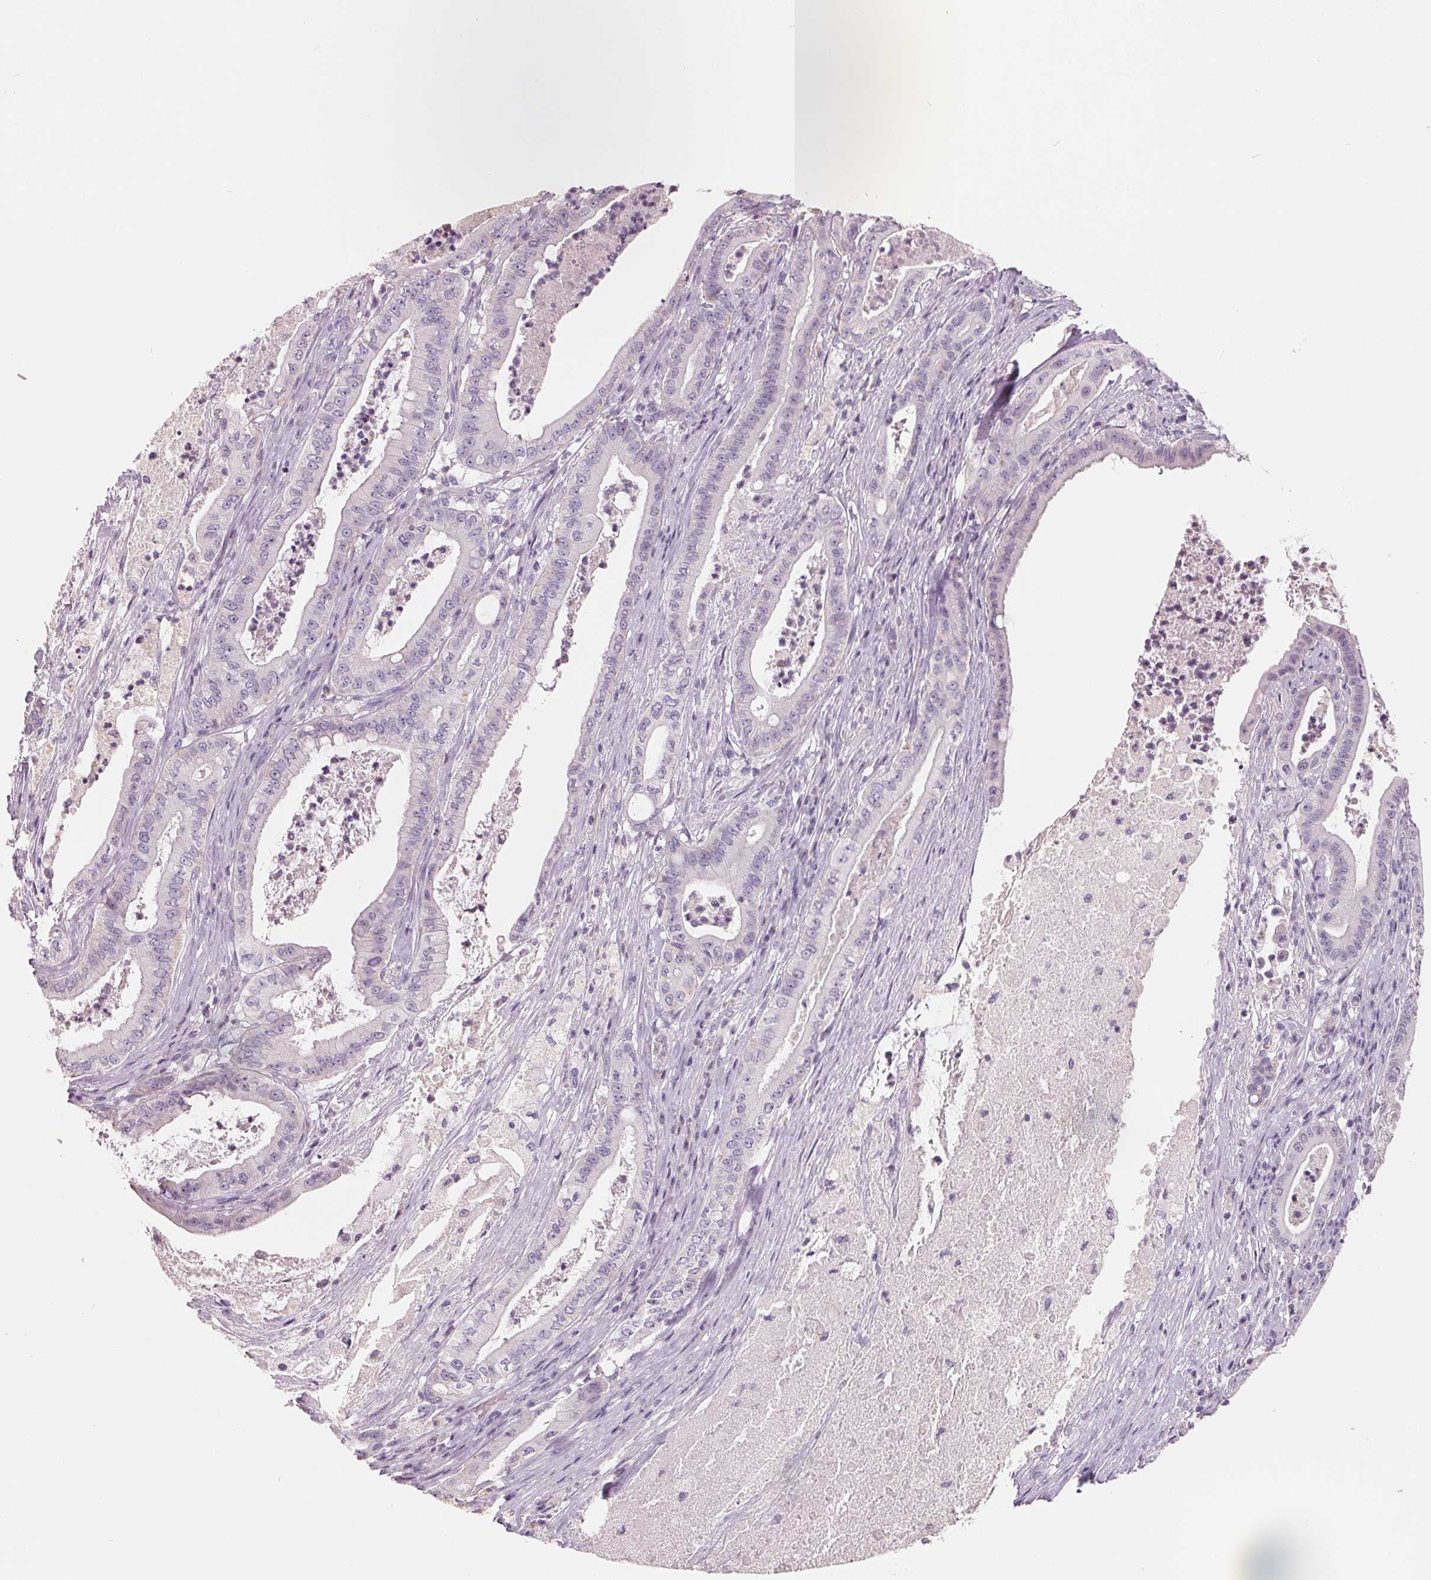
{"staining": {"intensity": "negative", "quantity": "none", "location": "none"}, "tissue": "pancreatic cancer", "cell_type": "Tumor cells", "image_type": "cancer", "snomed": [{"axis": "morphology", "description": "Adenocarcinoma, NOS"}, {"axis": "topography", "description": "Pancreas"}], "caption": "Immunohistochemical staining of adenocarcinoma (pancreatic) exhibits no significant expression in tumor cells.", "gene": "FTCD", "patient": {"sex": "male", "age": 71}}